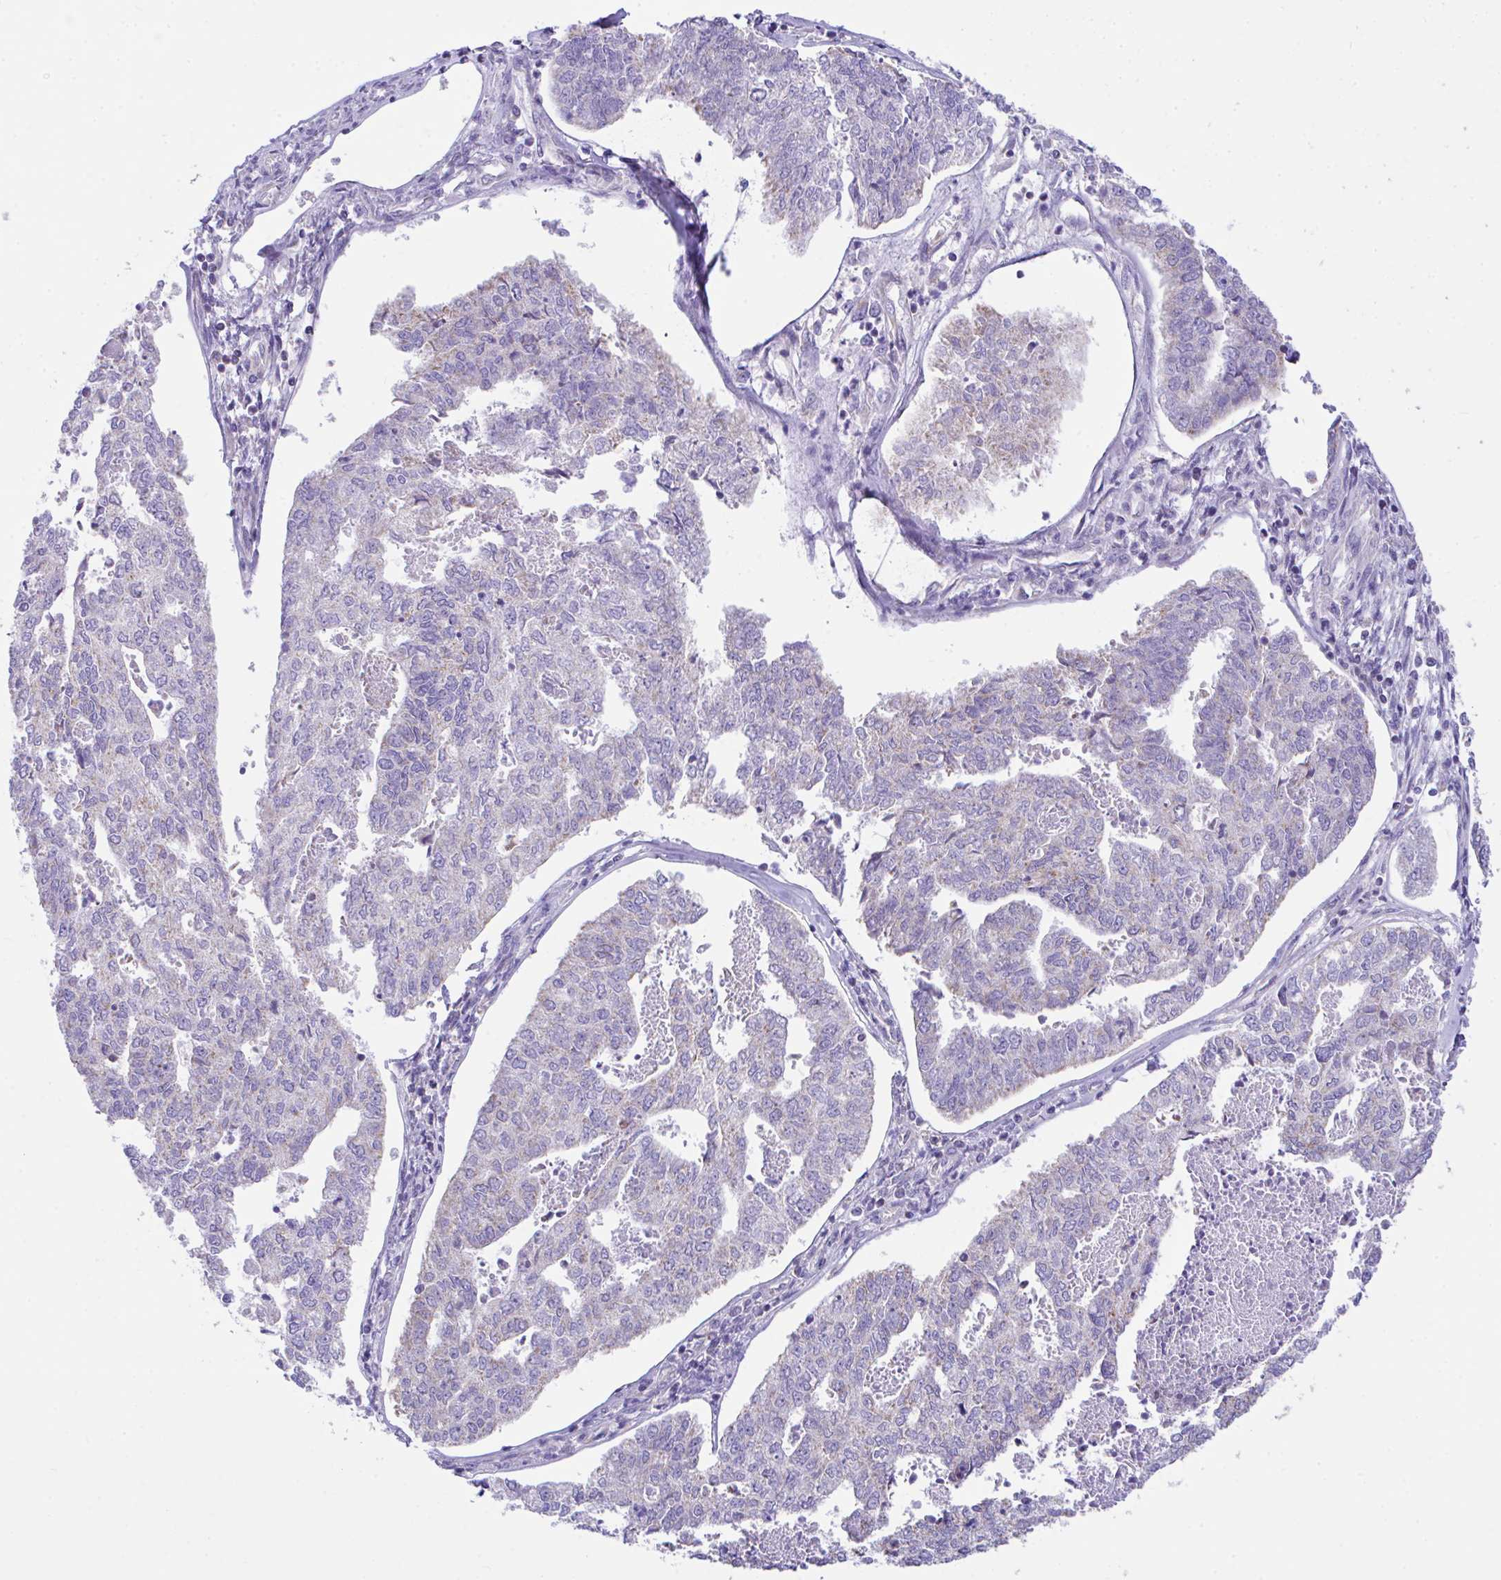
{"staining": {"intensity": "negative", "quantity": "none", "location": "none"}, "tissue": "endometrial cancer", "cell_type": "Tumor cells", "image_type": "cancer", "snomed": [{"axis": "morphology", "description": "Adenocarcinoma, NOS"}, {"axis": "topography", "description": "Endometrium"}], "caption": "The image reveals no significant staining in tumor cells of adenocarcinoma (endometrial).", "gene": "NLRP8", "patient": {"sex": "female", "age": 73}}